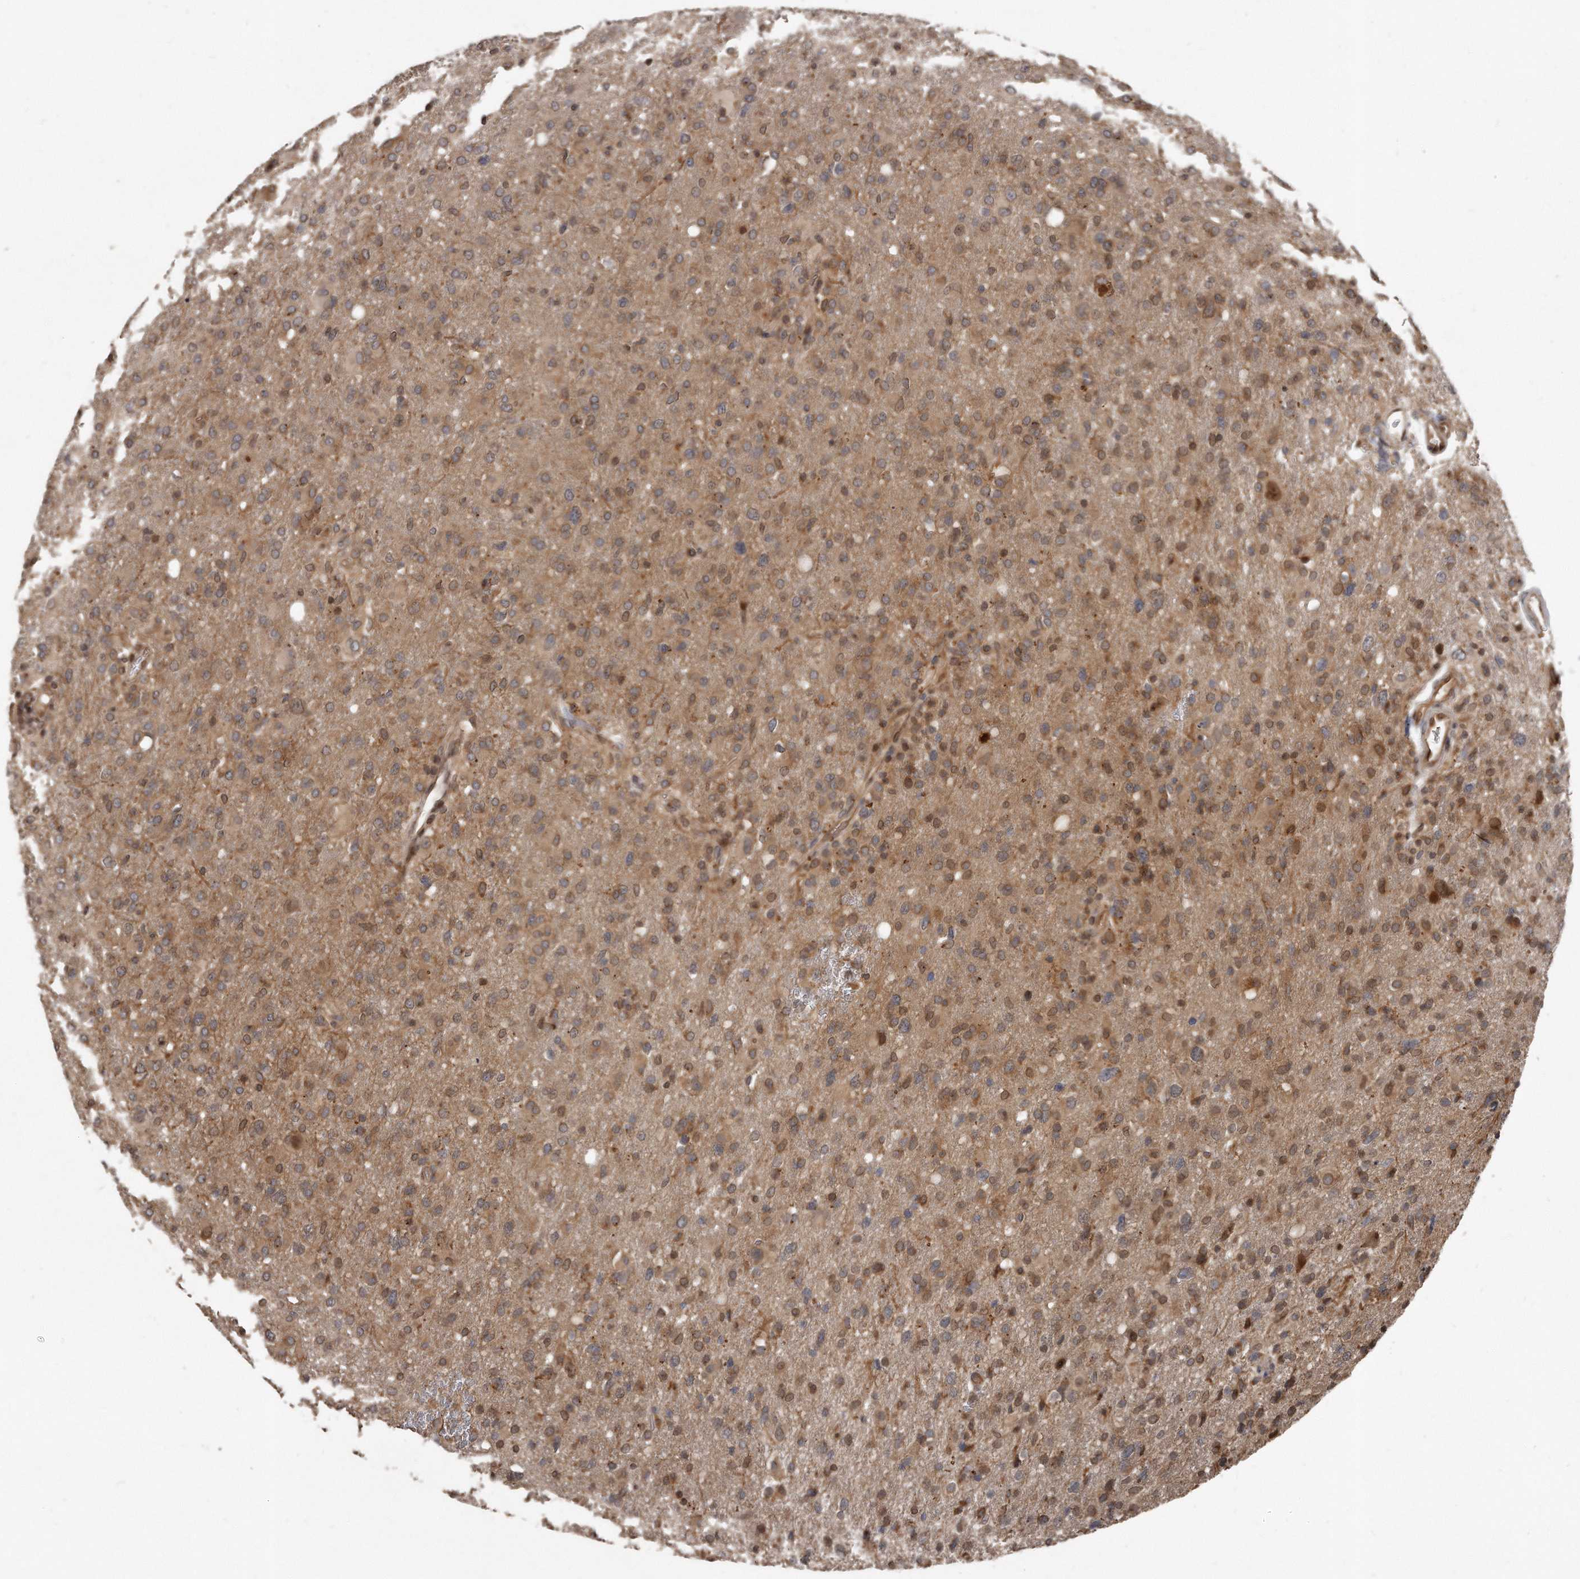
{"staining": {"intensity": "moderate", "quantity": ">75%", "location": "cytoplasmic/membranous"}, "tissue": "glioma", "cell_type": "Tumor cells", "image_type": "cancer", "snomed": [{"axis": "morphology", "description": "Glioma, malignant, High grade"}, {"axis": "topography", "description": "Brain"}], "caption": "About >75% of tumor cells in human glioma demonstrate moderate cytoplasmic/membranous protein expression as visualized by brown immunohistochemical staining.", "gene": "GCH1", "patient": {"sex": "female", "age": 57}}